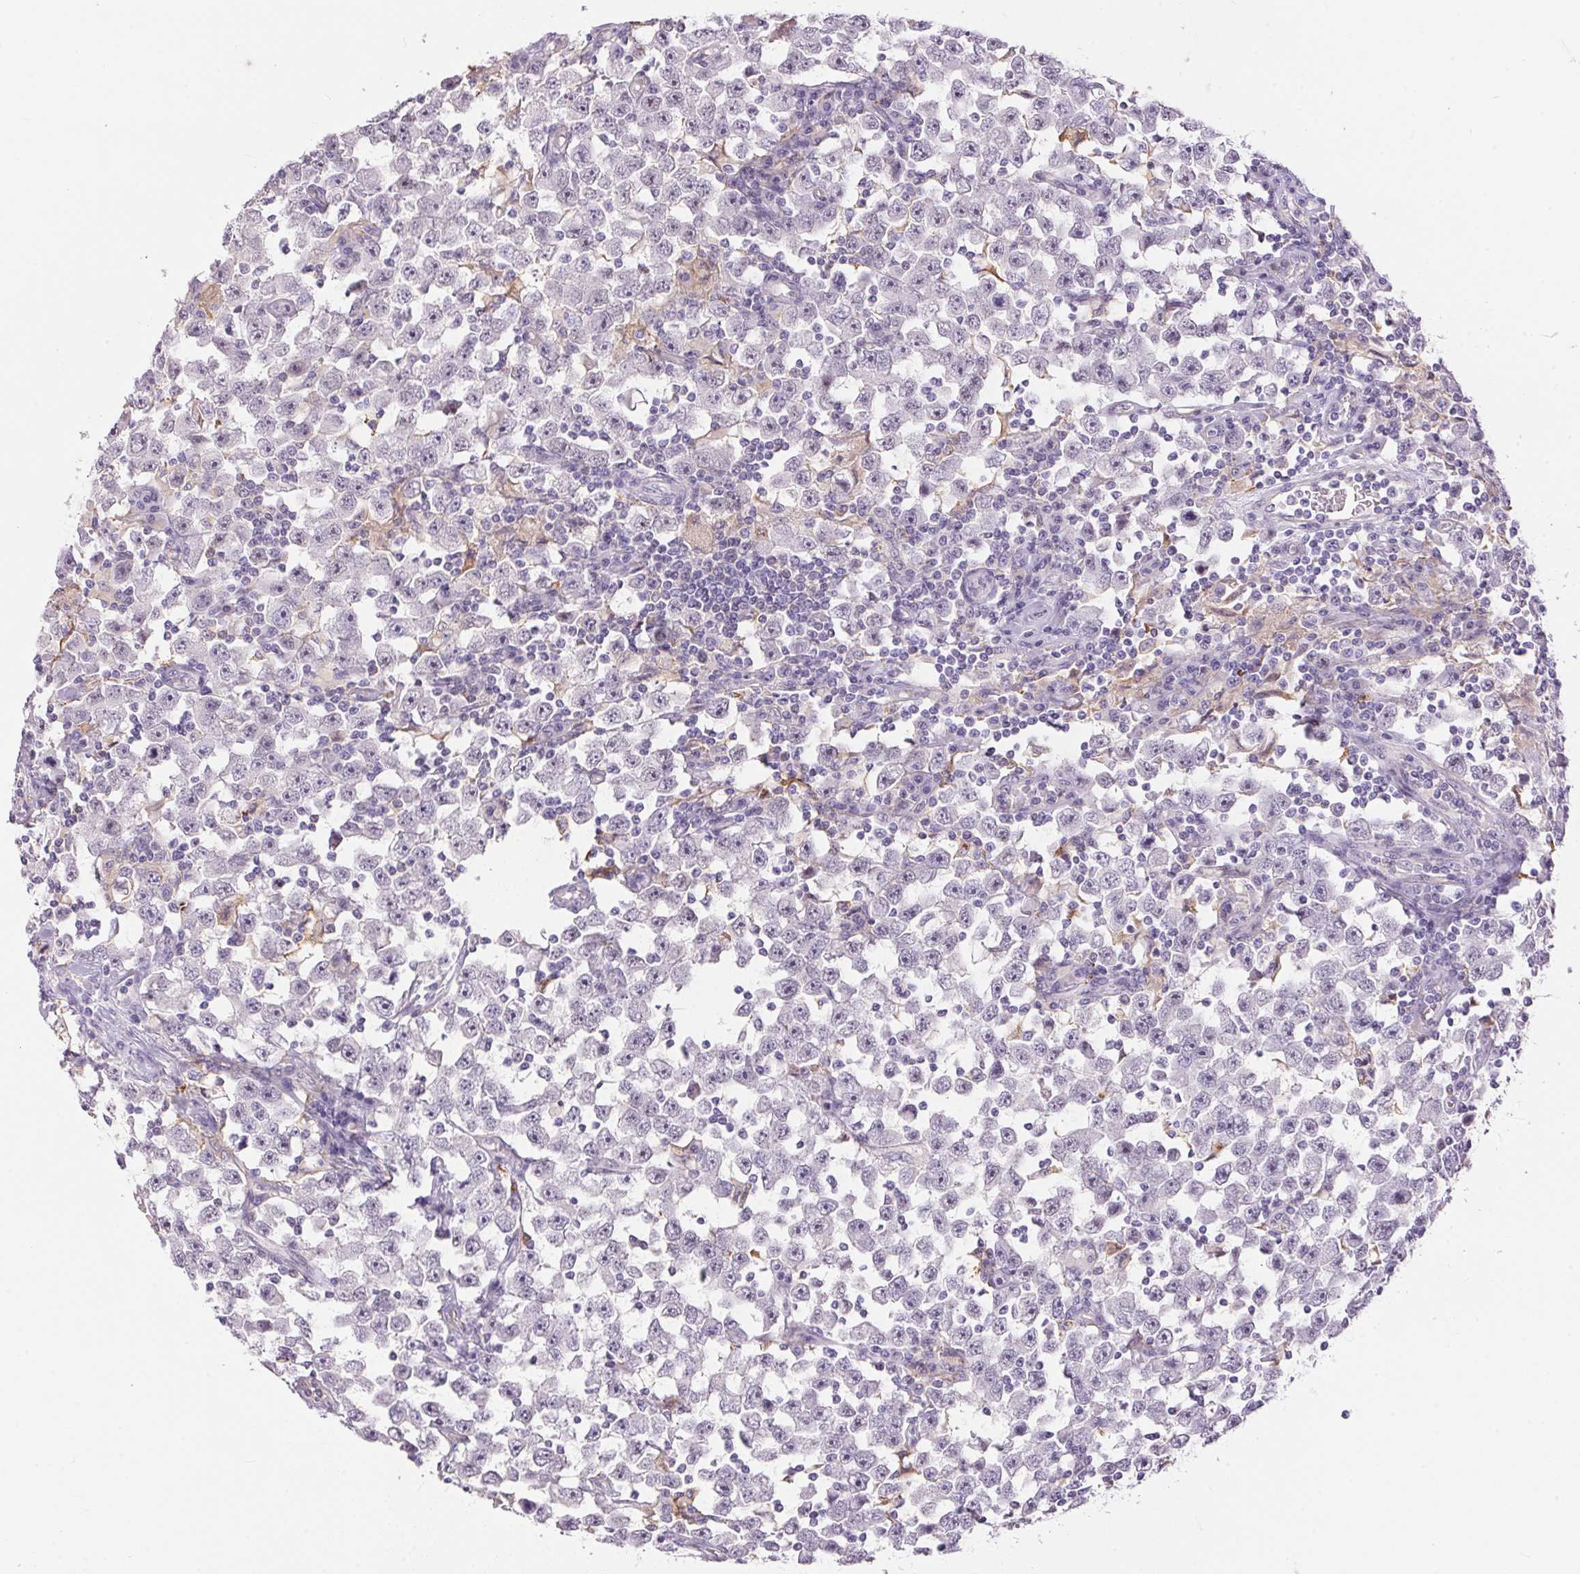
{"staining": {"intensity": "negative", "quantity": "none", "location": "none"}, "tissue": "testis cancer", "cell_type": "Tumor cells", "image_type": "cancer", "snomed": [{"axis": "morphology", "description": "Seminoma, NOS"}, {"axis": "topography", "description": "Testis"}], "caption": "Testis cancer (seminoma) was stained to show a protein in brown. There is no significant staining in tumor cells. (DAB (3,3'-diaminobenzidine) IHC with hematoxylin counter stain).", "gene": "PNLIPRP3", "patient": {"sex": "male", "age": 33}}